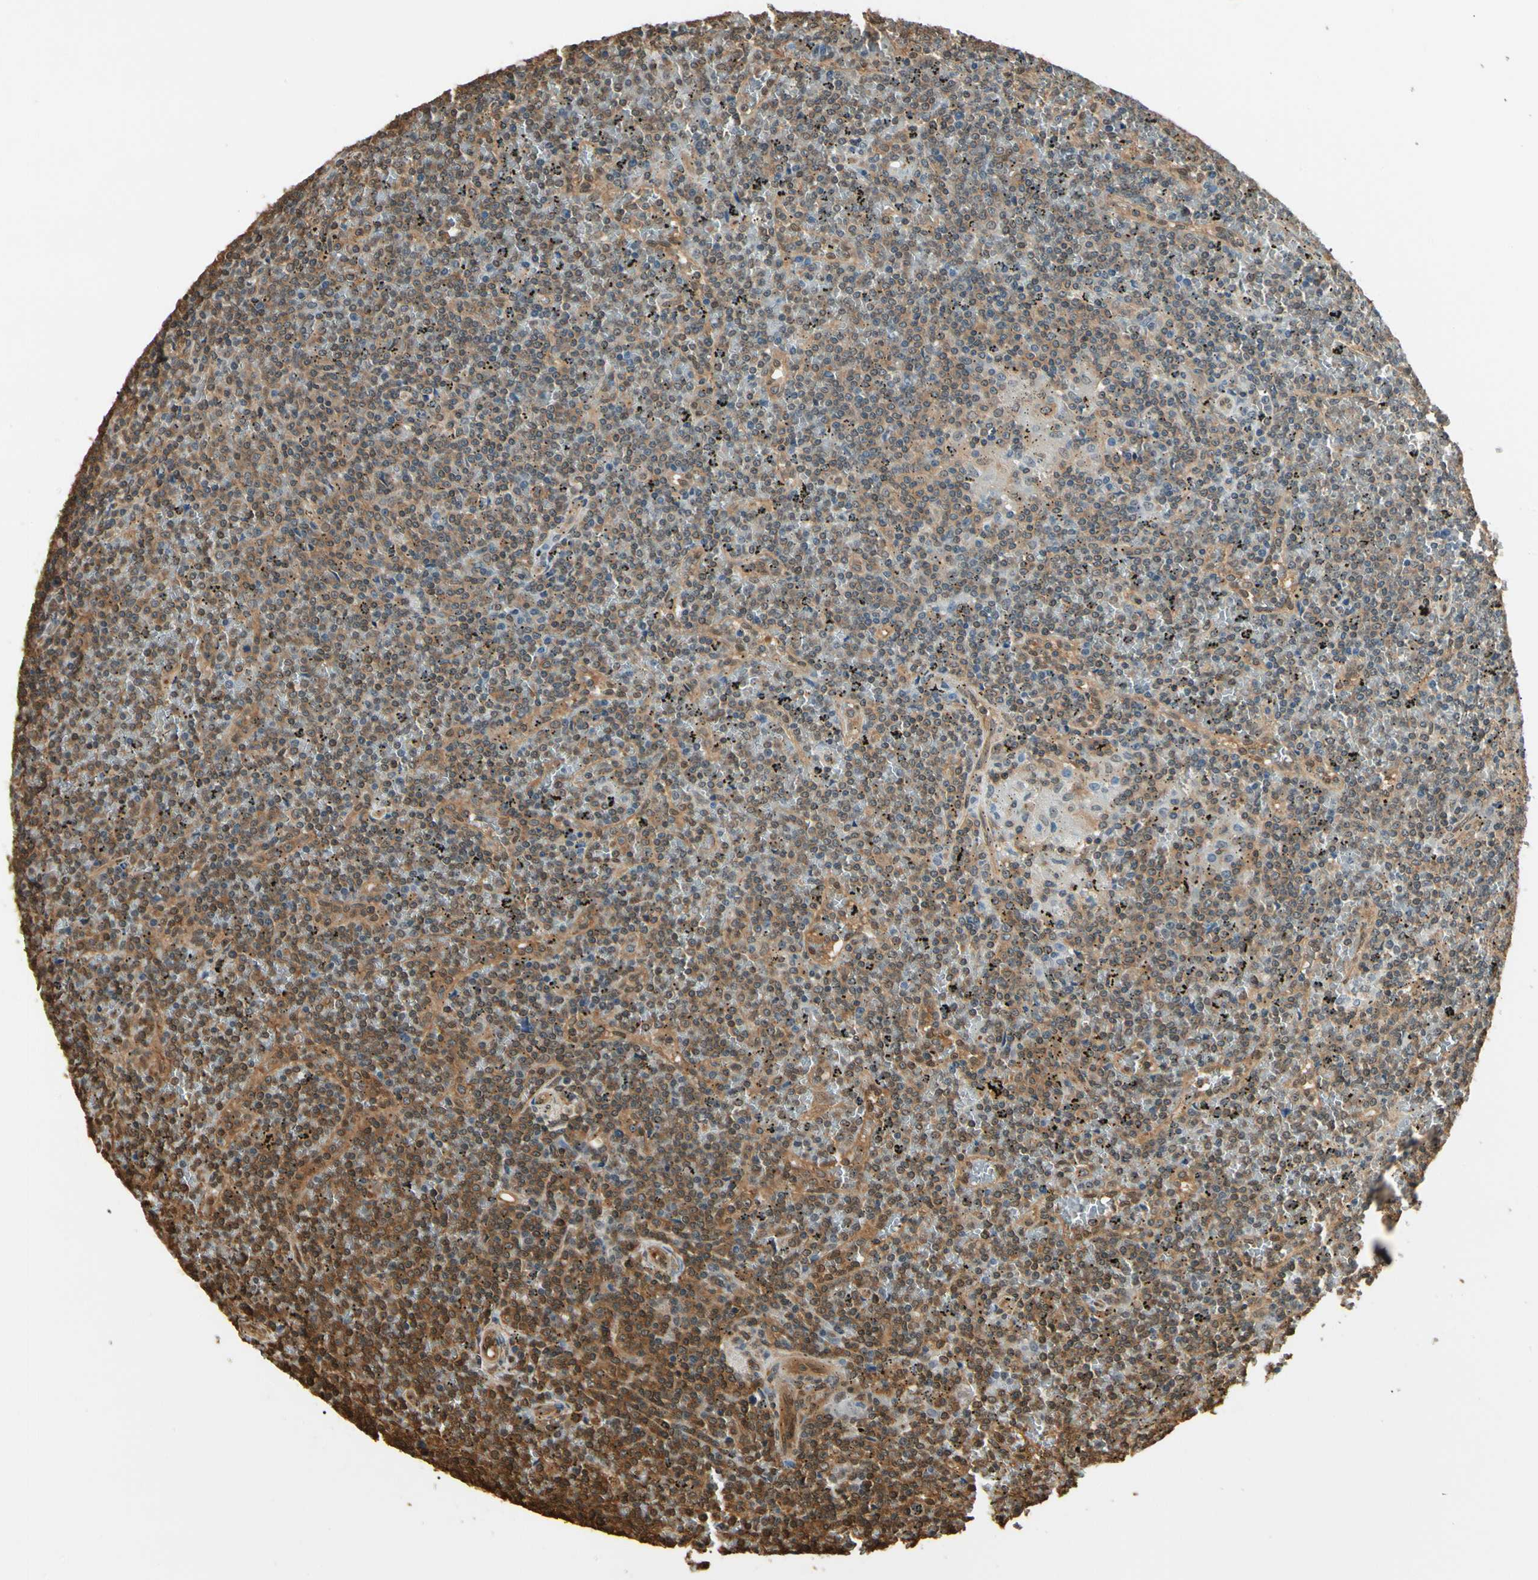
{"staining": {"intensity": "moderate", "quantity": "25%-75%", "location": "cytoplasmic/membranous,nuclear"}, "tissue": "lymphoma", "cell_type": "Tumor cells", "image_type": "cancer", "snomed": [{"axis": "morphology", "description": "Malignant lymphoma, non-Hodgkin's type, Low grade"}, {"axis": "topography", "description": "Spleen"}], "caption": "Human lymphoma stained with a protein marker shows moderate staining in tumor cells.", "gene": "YWHAE", "patient": {"sex": "female", "age": 19}}